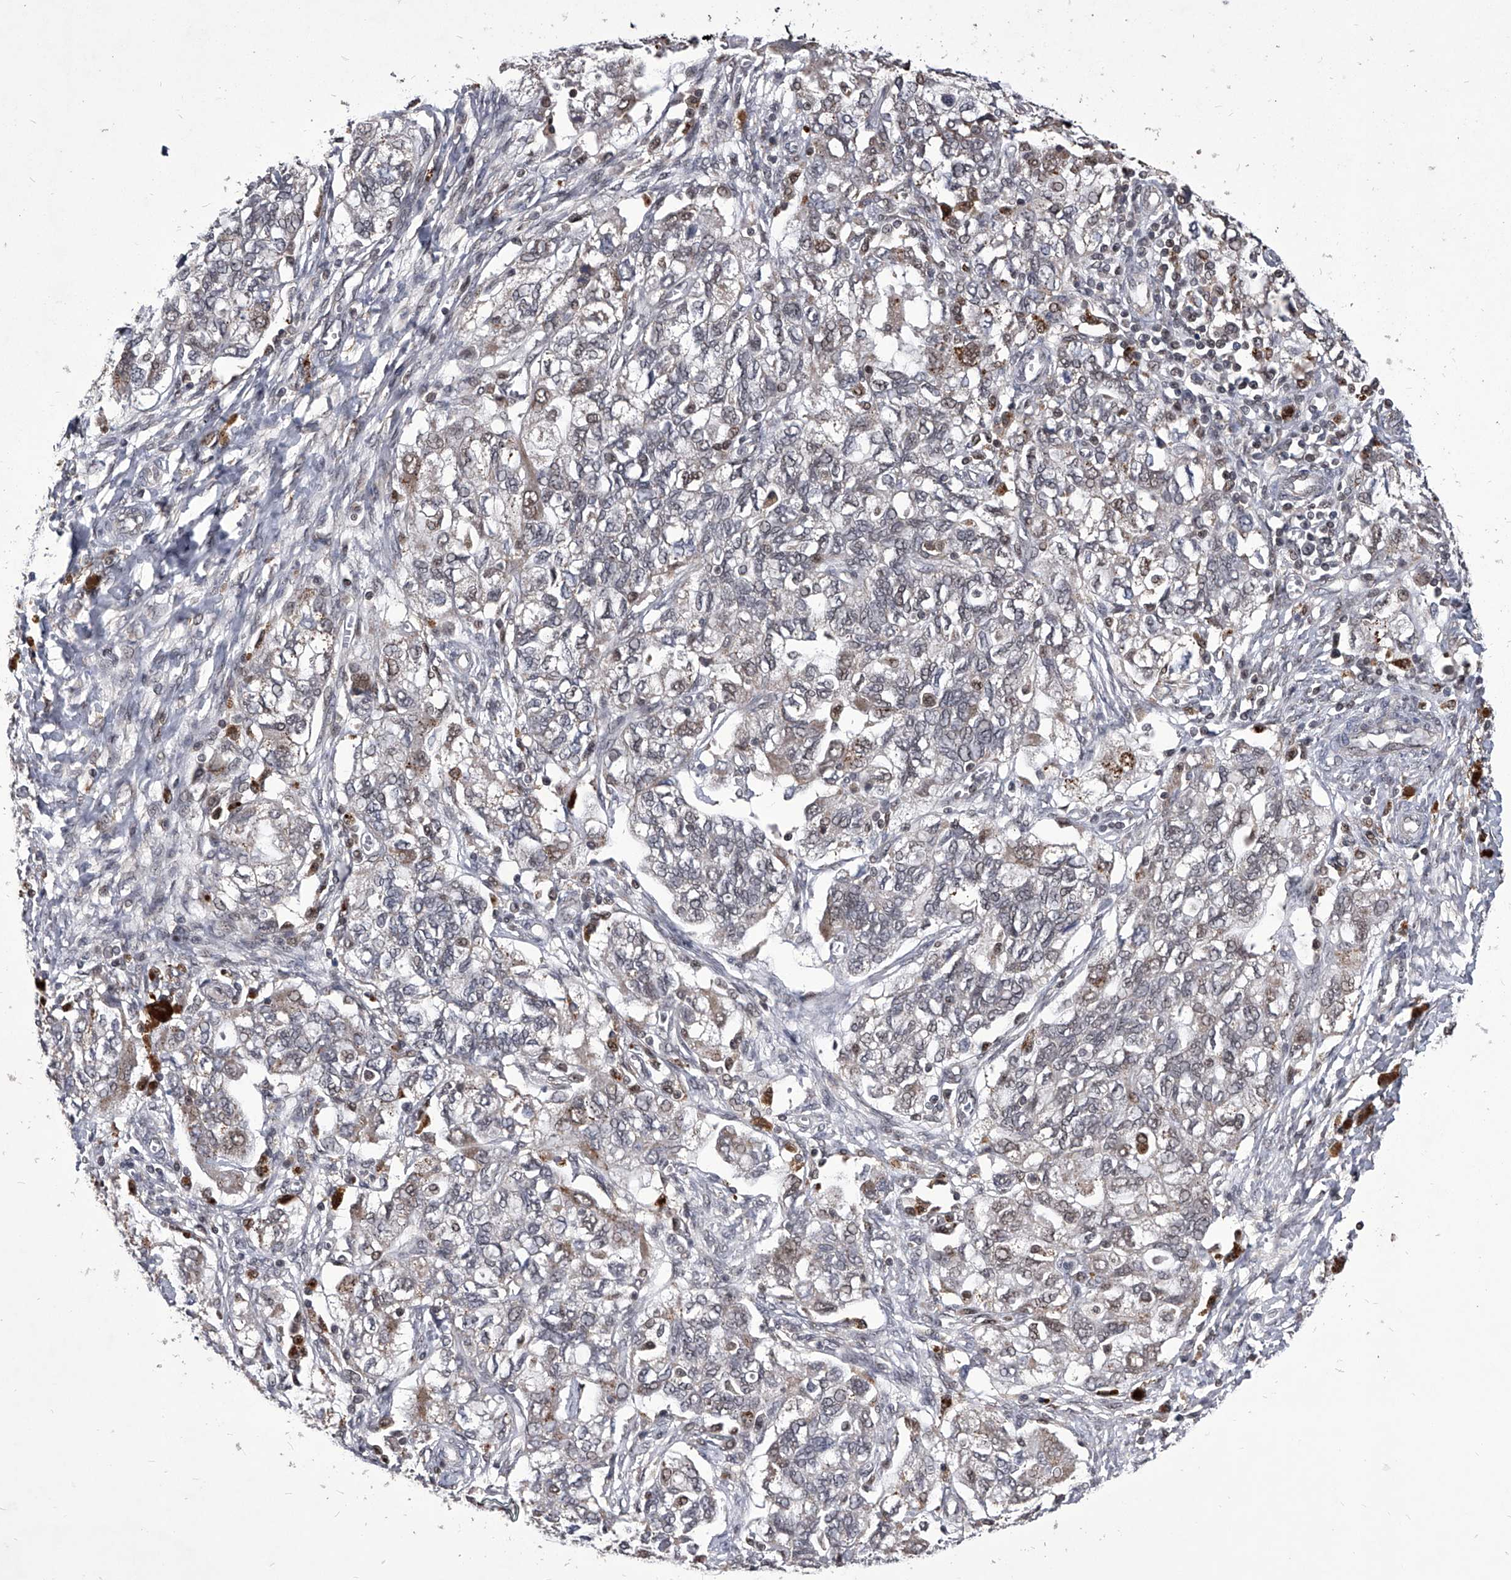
{"staining": {"intensity": "weak", "quantity": "<25%", "location": "cytoplasmic/membranous,nuclear"}, "tissue": "ovarian cancer", "cell_type": "Tumor cells", "image_type": "cancer", "snomed": [{"axis": "morphology", "description": "Carcinoma, NOS"}, {"axis": "morphology", "description": "Cystadenocarcinoma, serous, NOS"}, {"axis": "topography", "description": "Ovary"}], "caption": "This is an IHC photomicrograph of human carcinoma (ovarian). There is no expression in tumor cells.", "gene": "CMTR1", "patient": {"sex": "female", "age": 69}}